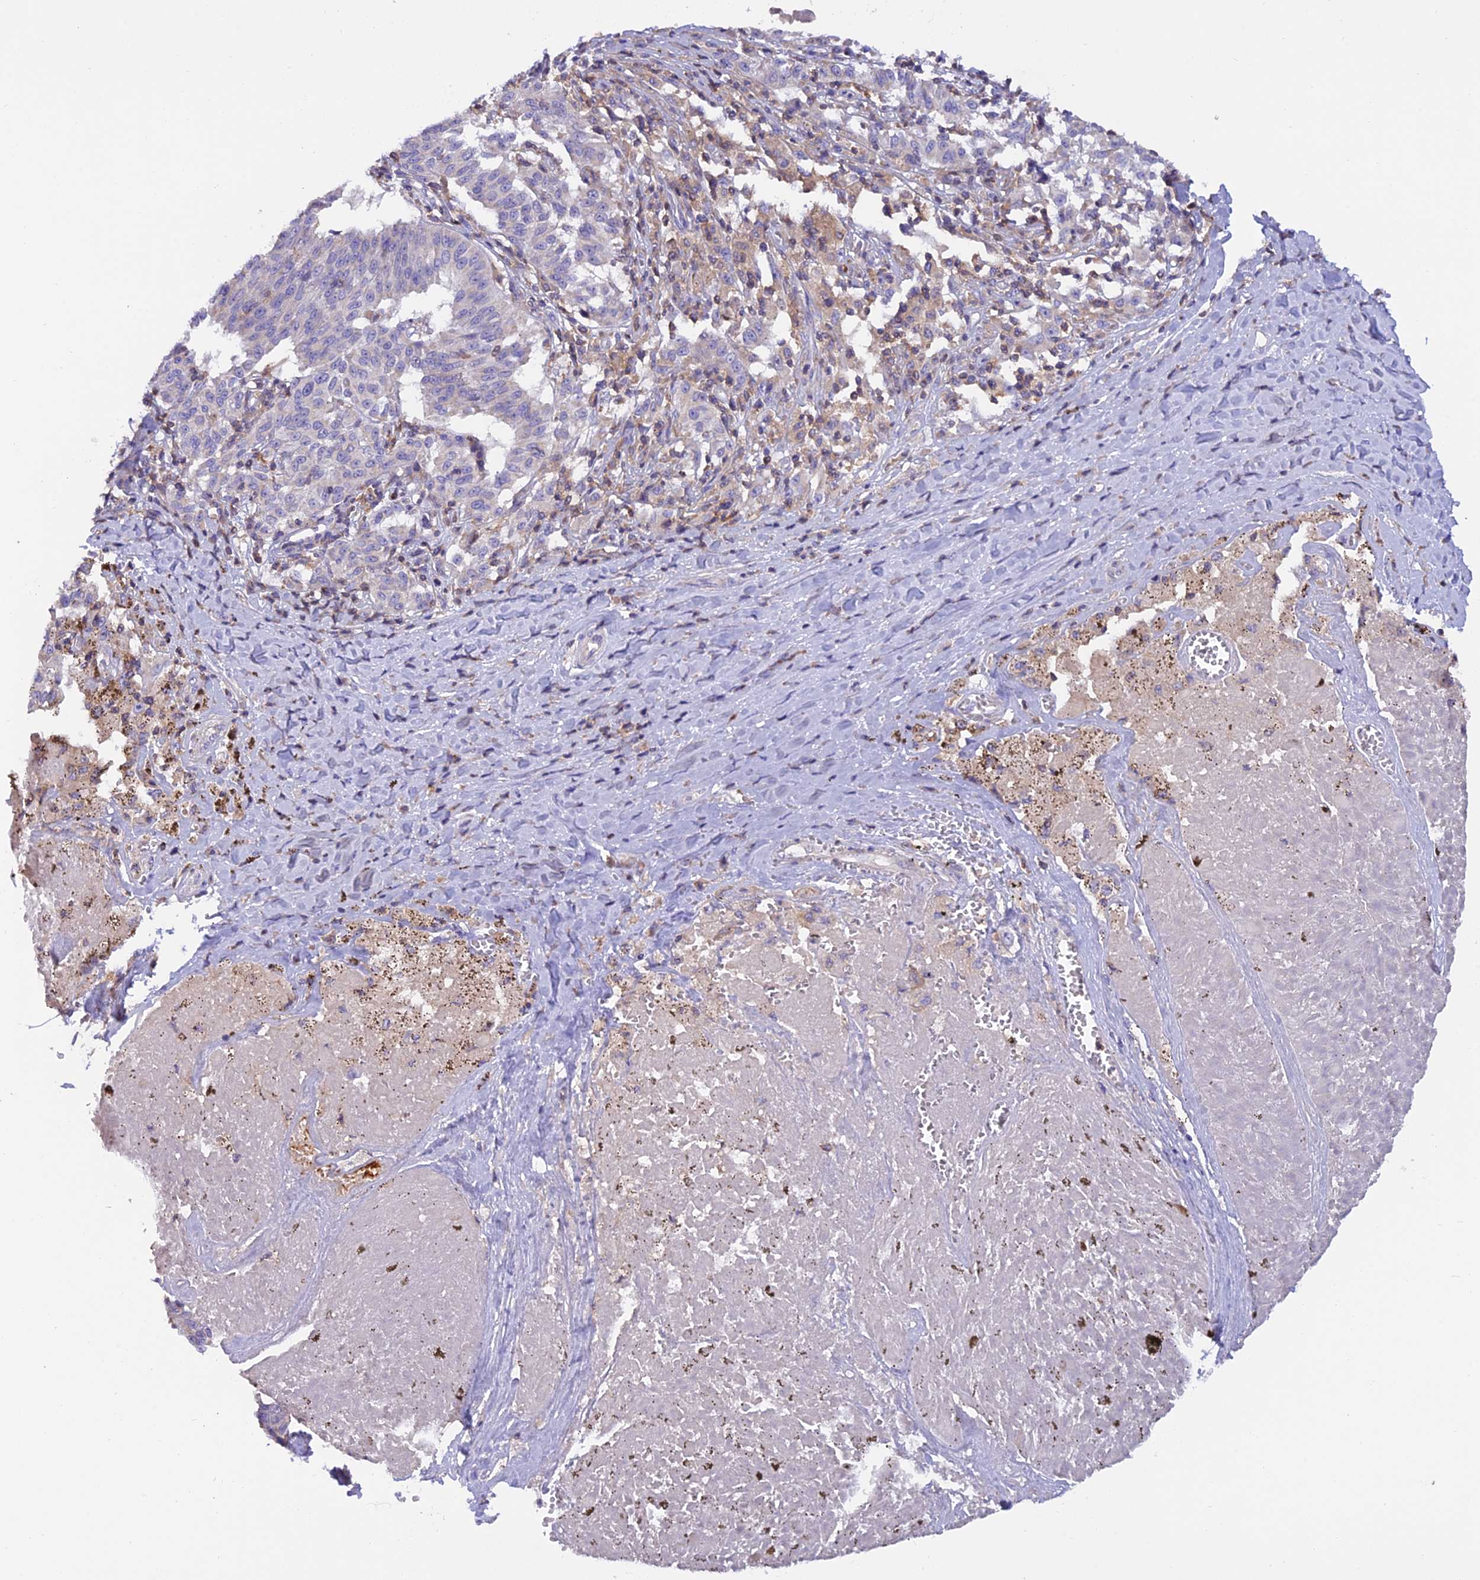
{"staining": {"intensity": "negative", "quantity": "none", "location": "none"}, "tissue": "melanoma", "cell_type": "Tumor cells", "image_type": "cancer", "snomed": [{"axis": "morphology", "description": "Malignant melanoma, NOS"}, {"axis": "topography", "description": "Skin"}], "caption": "IHC histopathology image of neoplastic tissue: human malignant melanoma stained with DAB exhibits no significant protein staining in tumor cells. (DAB immunohistochemistry, high magnification).", "gene": "LPXN", "patient": {"sex": "female", "age": 72}}